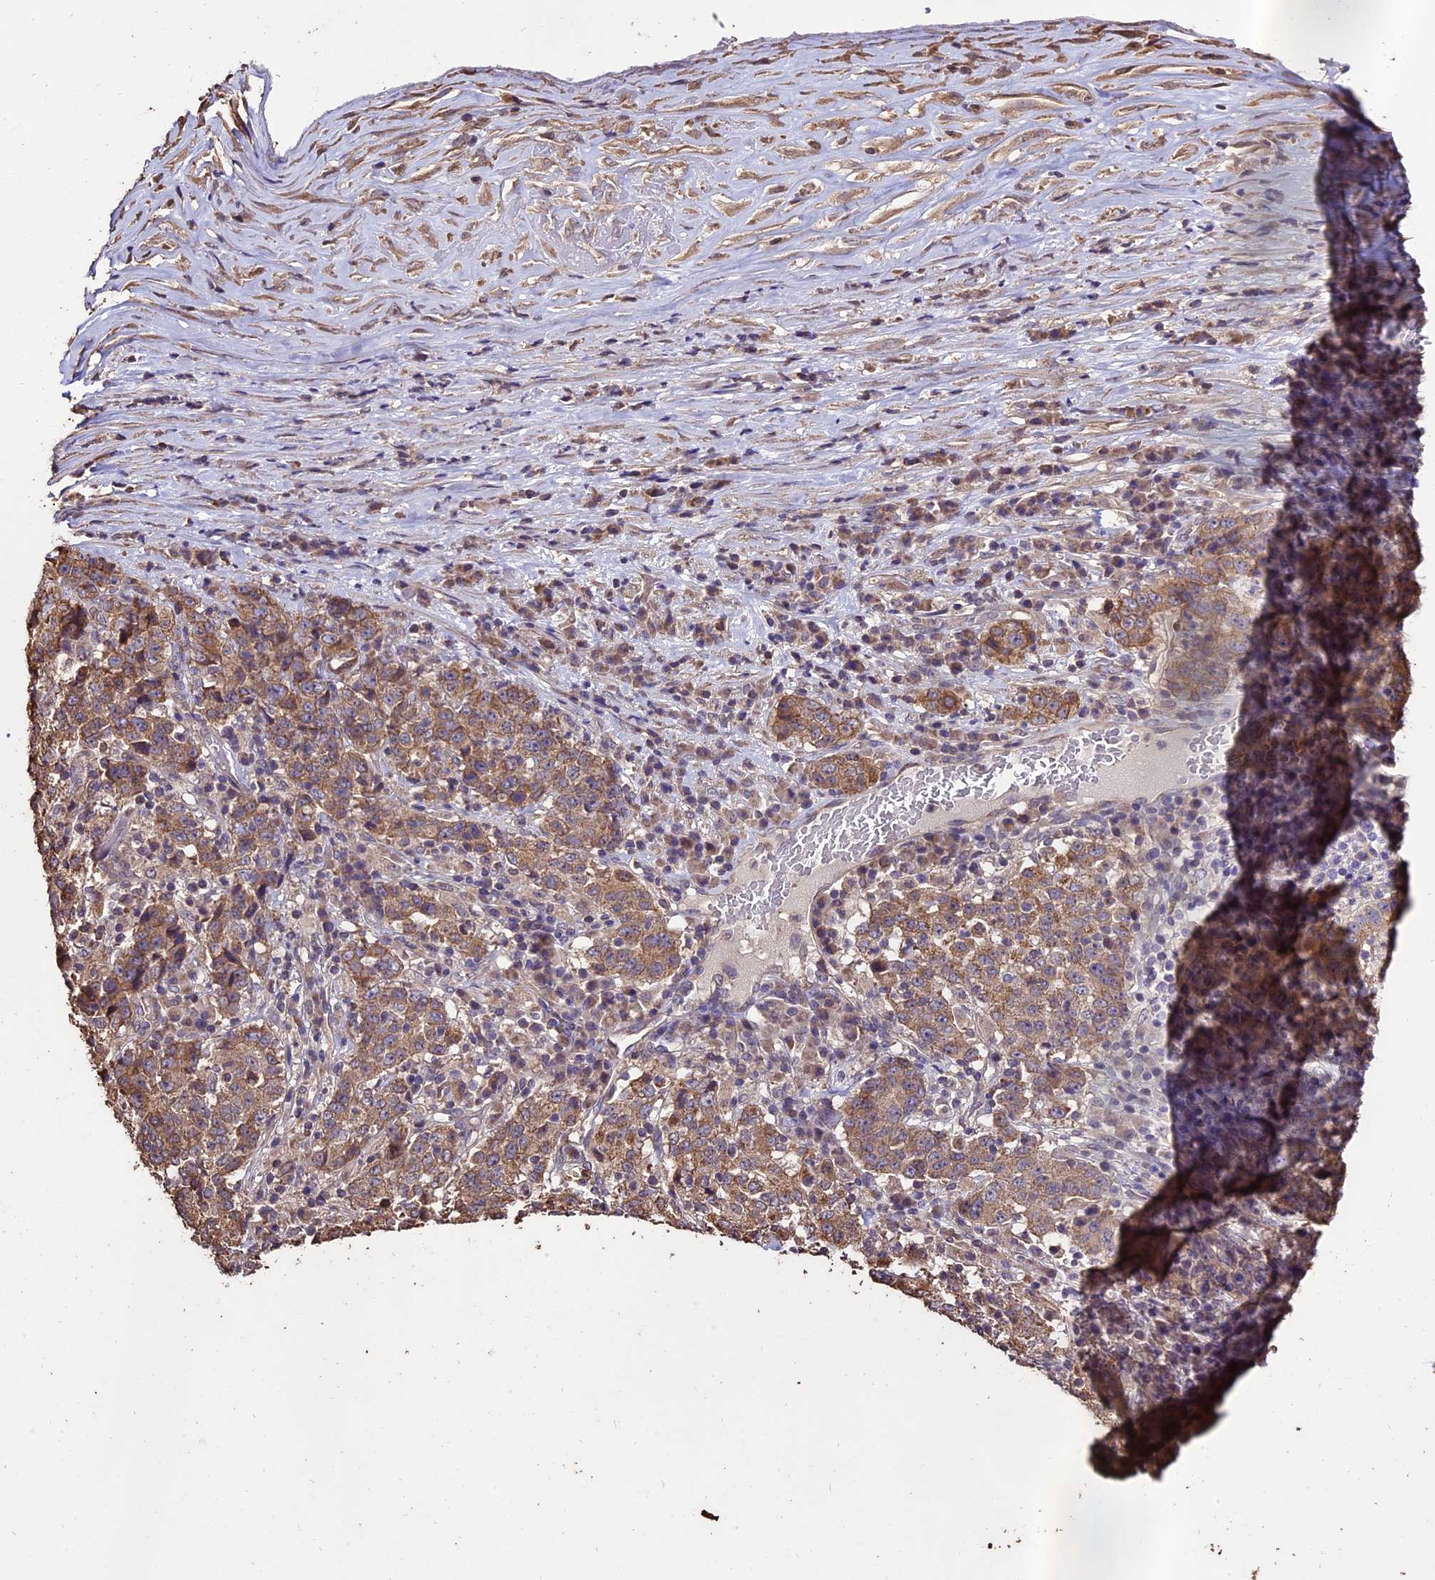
{"staining": {"intensity": "weak", "quantity": ">75%", "location": "cytoplasmic/membranous"}, "tissue": "stomach cancer", "cell_type": "Tumor cells", "image_type": "cancer", "snomed": [{"axis": "morphology", "description": "Adenocarcinoma, NOS"}, {"axis": "topography", "description": "Stomach"}], "caption": "Immunohistochemical staining of stomach adenocarcinoma exhibits low levels of weak cytoplasmic/membranous protein staining in approximately >75% of tumor cells.", "gene": "PGPEP1L", "patient": {"sex": "male", "age": 59}}